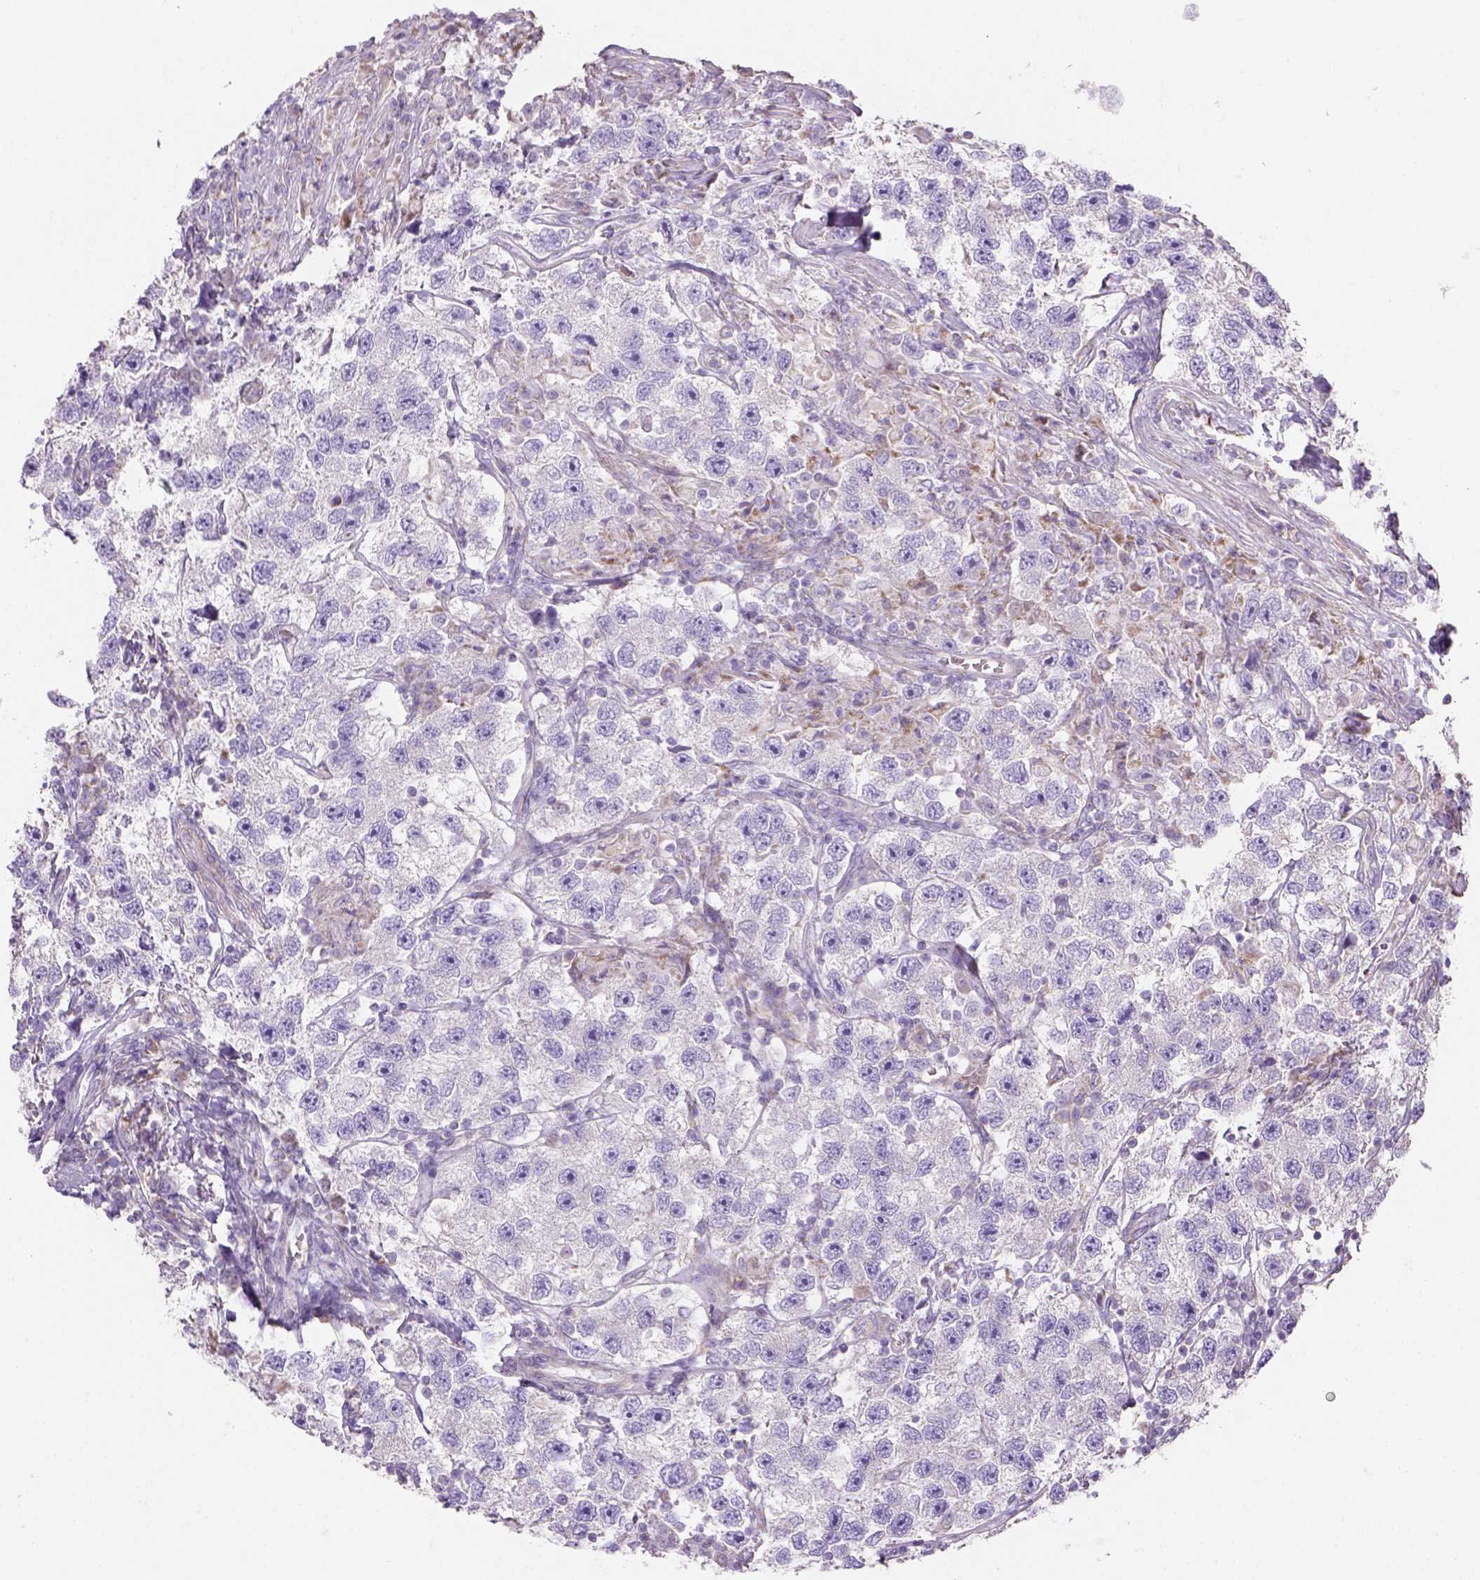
{"staining": {"intensity": "negative", "quantity": "none", "location": "none"}, "tissue": "testis cancer", "cell_type": "Tumor cells", "image_type": "cancer", "snomed": [{"axis": "morphology", "description": "Seminoma, NOS"}, {"axis": "topography", "description": "Testis"}], "caption": "Tumor cells are negative for protein expression in human testis cancer. (DAB (3,3'-diaminobenzidine) immunohistochemistry (IHC), high magnification).", "gene": "HTRA1", "patient": {"sex": "male", "age": 26}}